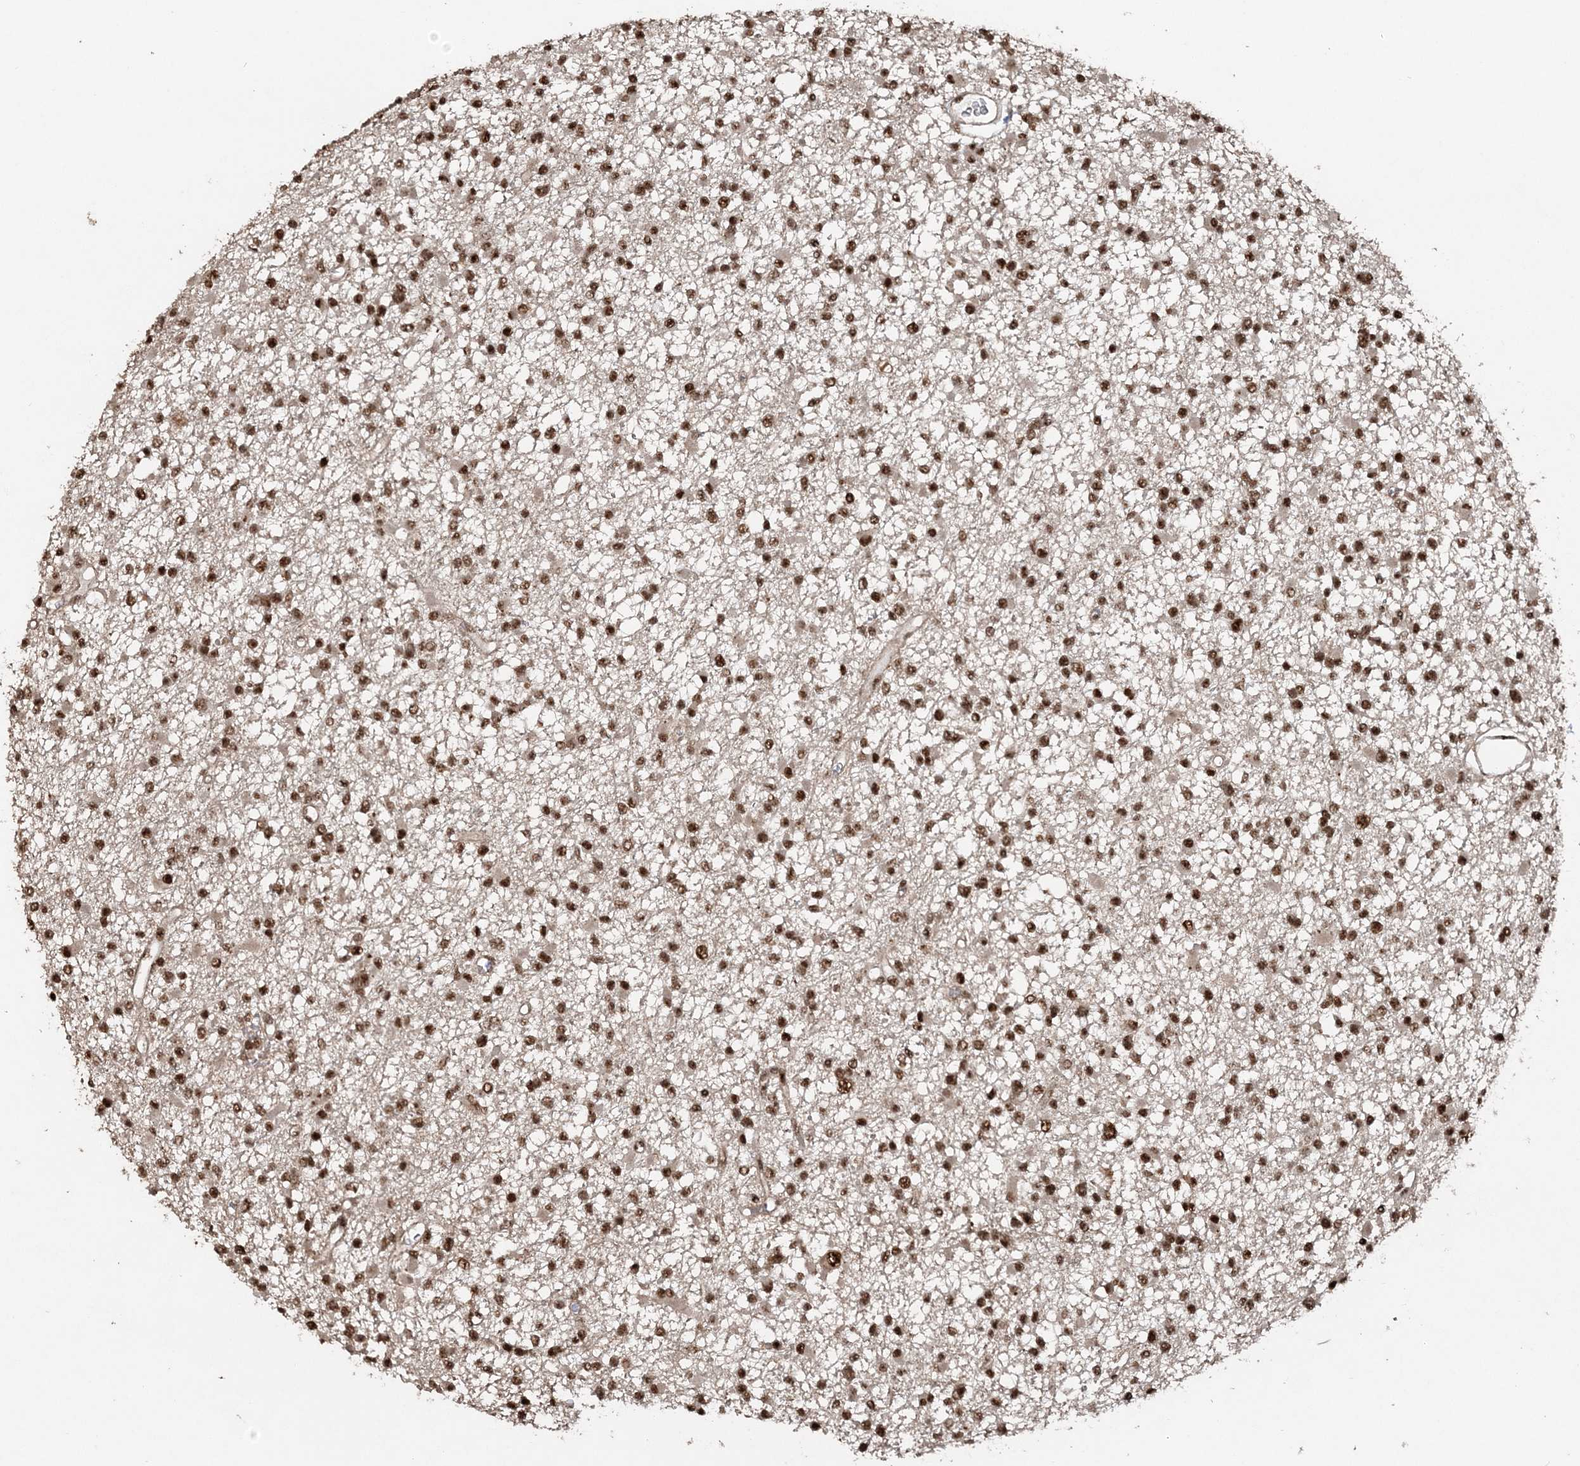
{"staining": {"intensity": "strong", "quantity": ">75%", "location": "nuclear"}, "tissue": "glioma", "cell_type": "Tumor cells", "image_type": "cancer", "snomed": [{"axis": "morphology", "description": "Glioma, malignant, Low grade"}, {"axis": "topography", "description": "Brain"}], "caption": "Brown immunohistochemical staining in glioma reveals strong nuclear staining in approximately >75% of tumor cells. The protein is shown in brown color, while the nuclei are stained blue.", "gene": "EXOSC8", "patient": {"sex": "female", "age": 22}}